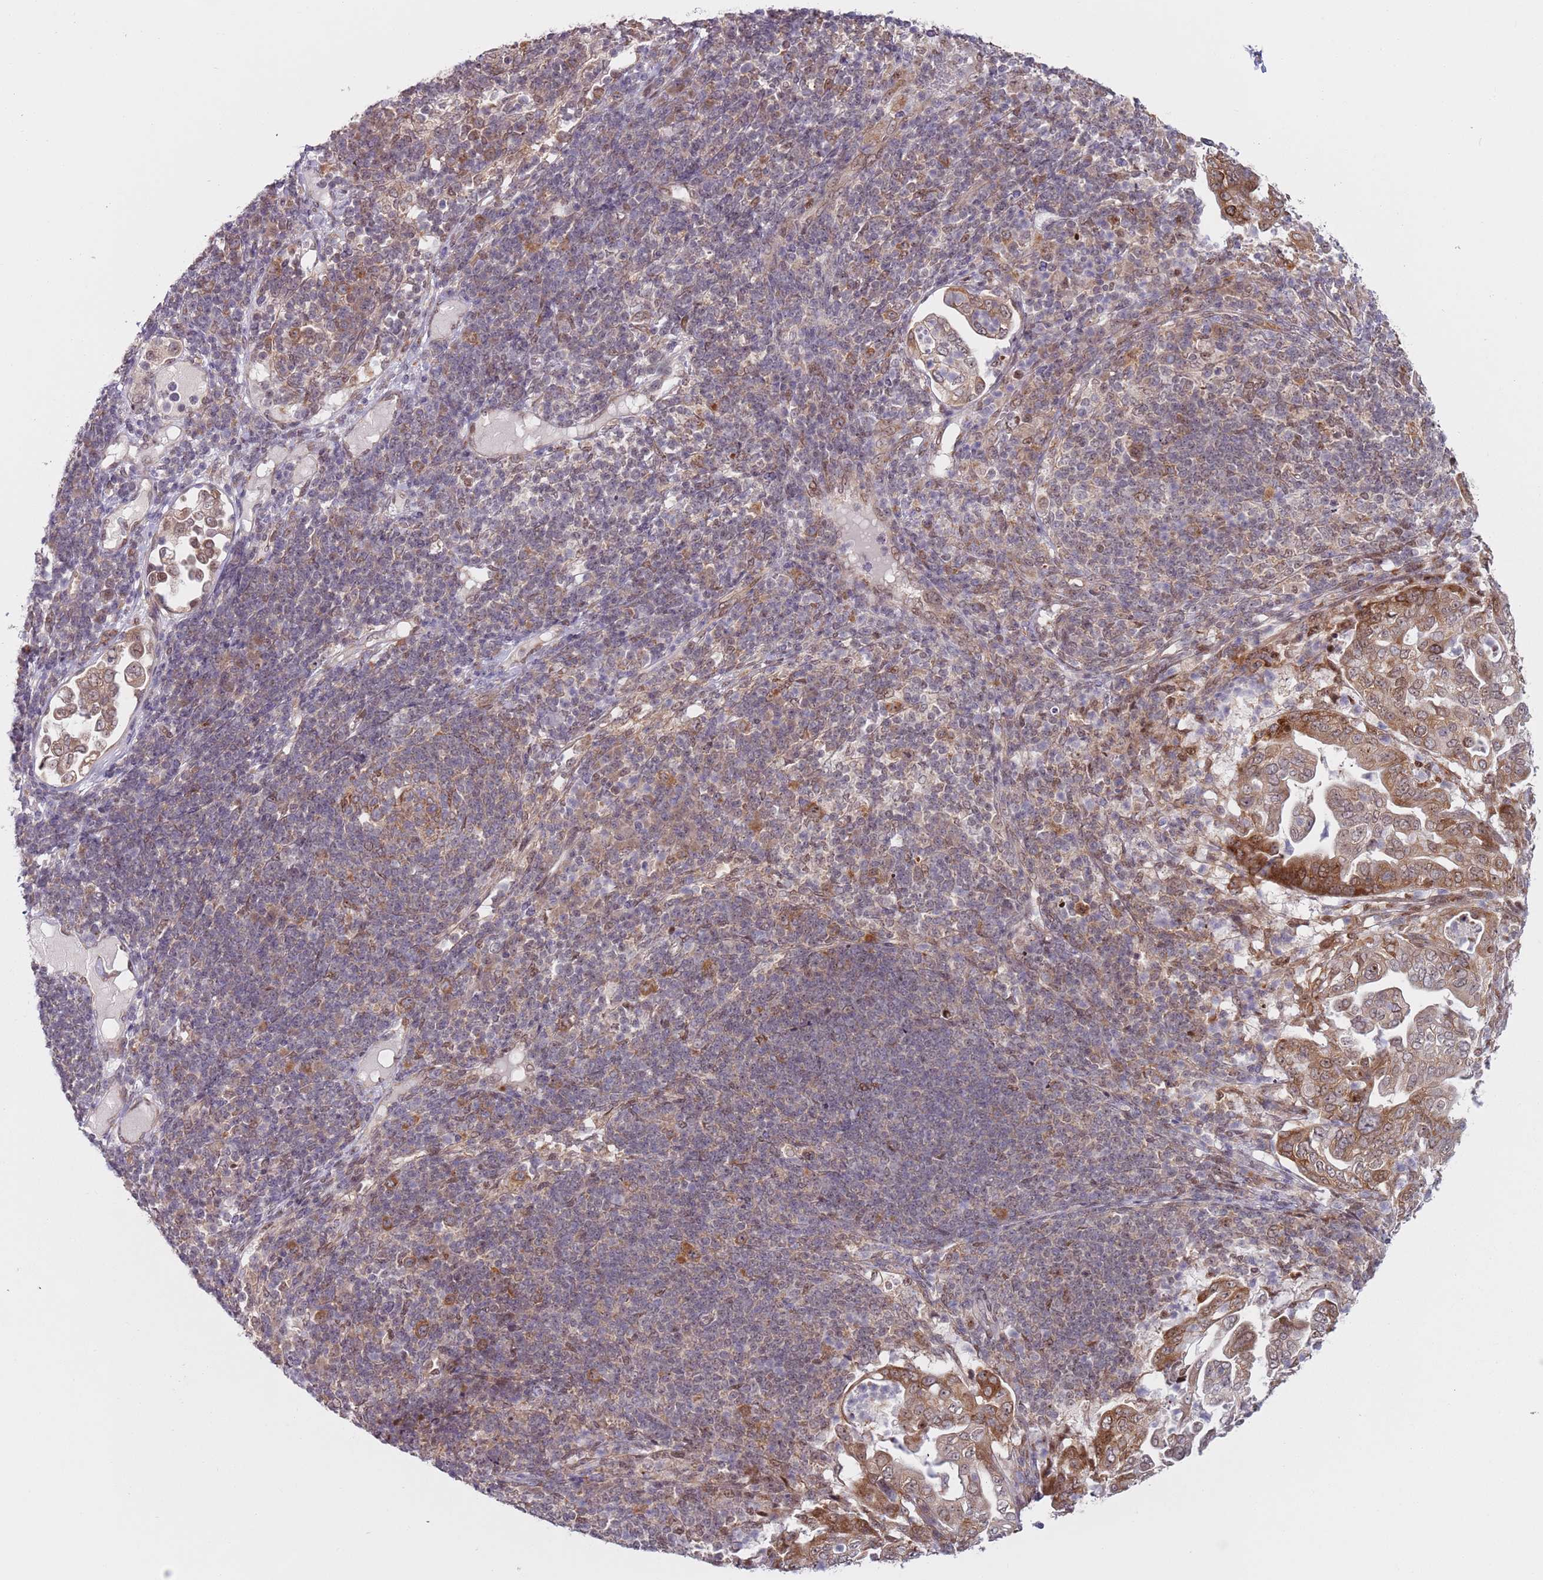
{"staining": {"intensity": "moderate", "quantity": ">75%", "location": "cytoplasmic/membranous,nuclear"}, "tissue": "pancreatic cancer", "cell_type": "Tumor cells", "image_type": "cancer", "snomed": [{"axis": "morphology", "description": "Normal tissue, NOS"}, {"axis": "morphology", "description": "Adenocarcinoma, NOS"}, {"axis": "topography", "description": "Lymph node"}, {"axis": "topography", "description": "Pancreas"}], "caption": "Pancreatic cancer (adenocarcinoma) tissue shows moderate cytoplasmic/membranous and nuclear positivity in approximately >75% of tumor cells", "gene": "SLC25A32", "patient": {"sex": "female", "age": 67}}